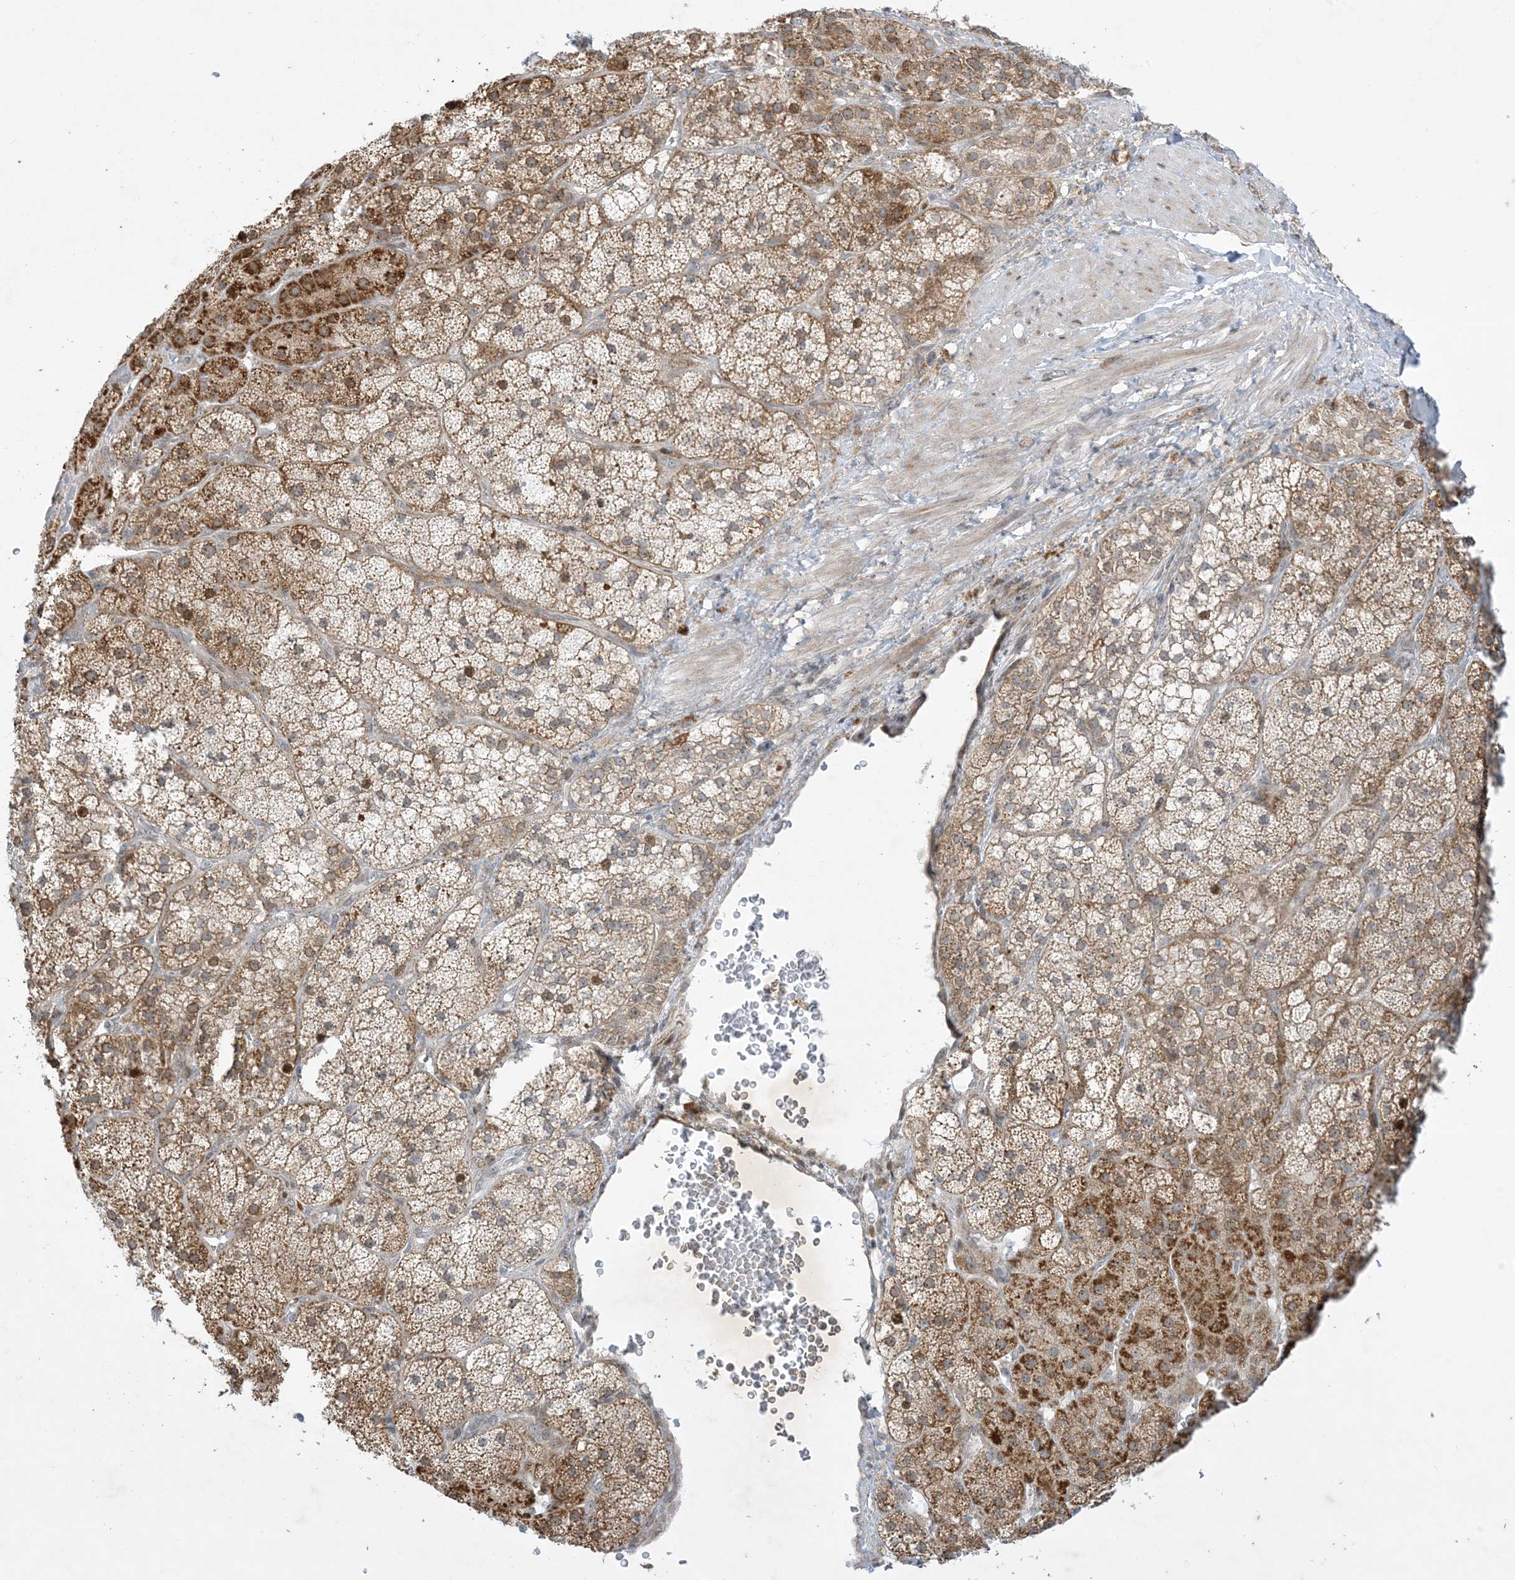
{"staining": {"intensity": "moderate", "quantity": ">75%", "location": "cytoplasmic/membranous"}, "tissue": "adrenal gland", "cell_type": "Glandular cells", "image_type": "normal", "snomed": [{"axis": "morphology", "description": "Normal tissue, NOS"}, {"axis": "topography", "description": "Adrenal gland"}], "caption": "A medium amount of moderate cytoplasmic/membranous positivity is appreciated in approximately >75% of glandular cells in benign adrenal gland.", "gene": "SOGA3", "patient": {"sex": "male", "age": 57}}